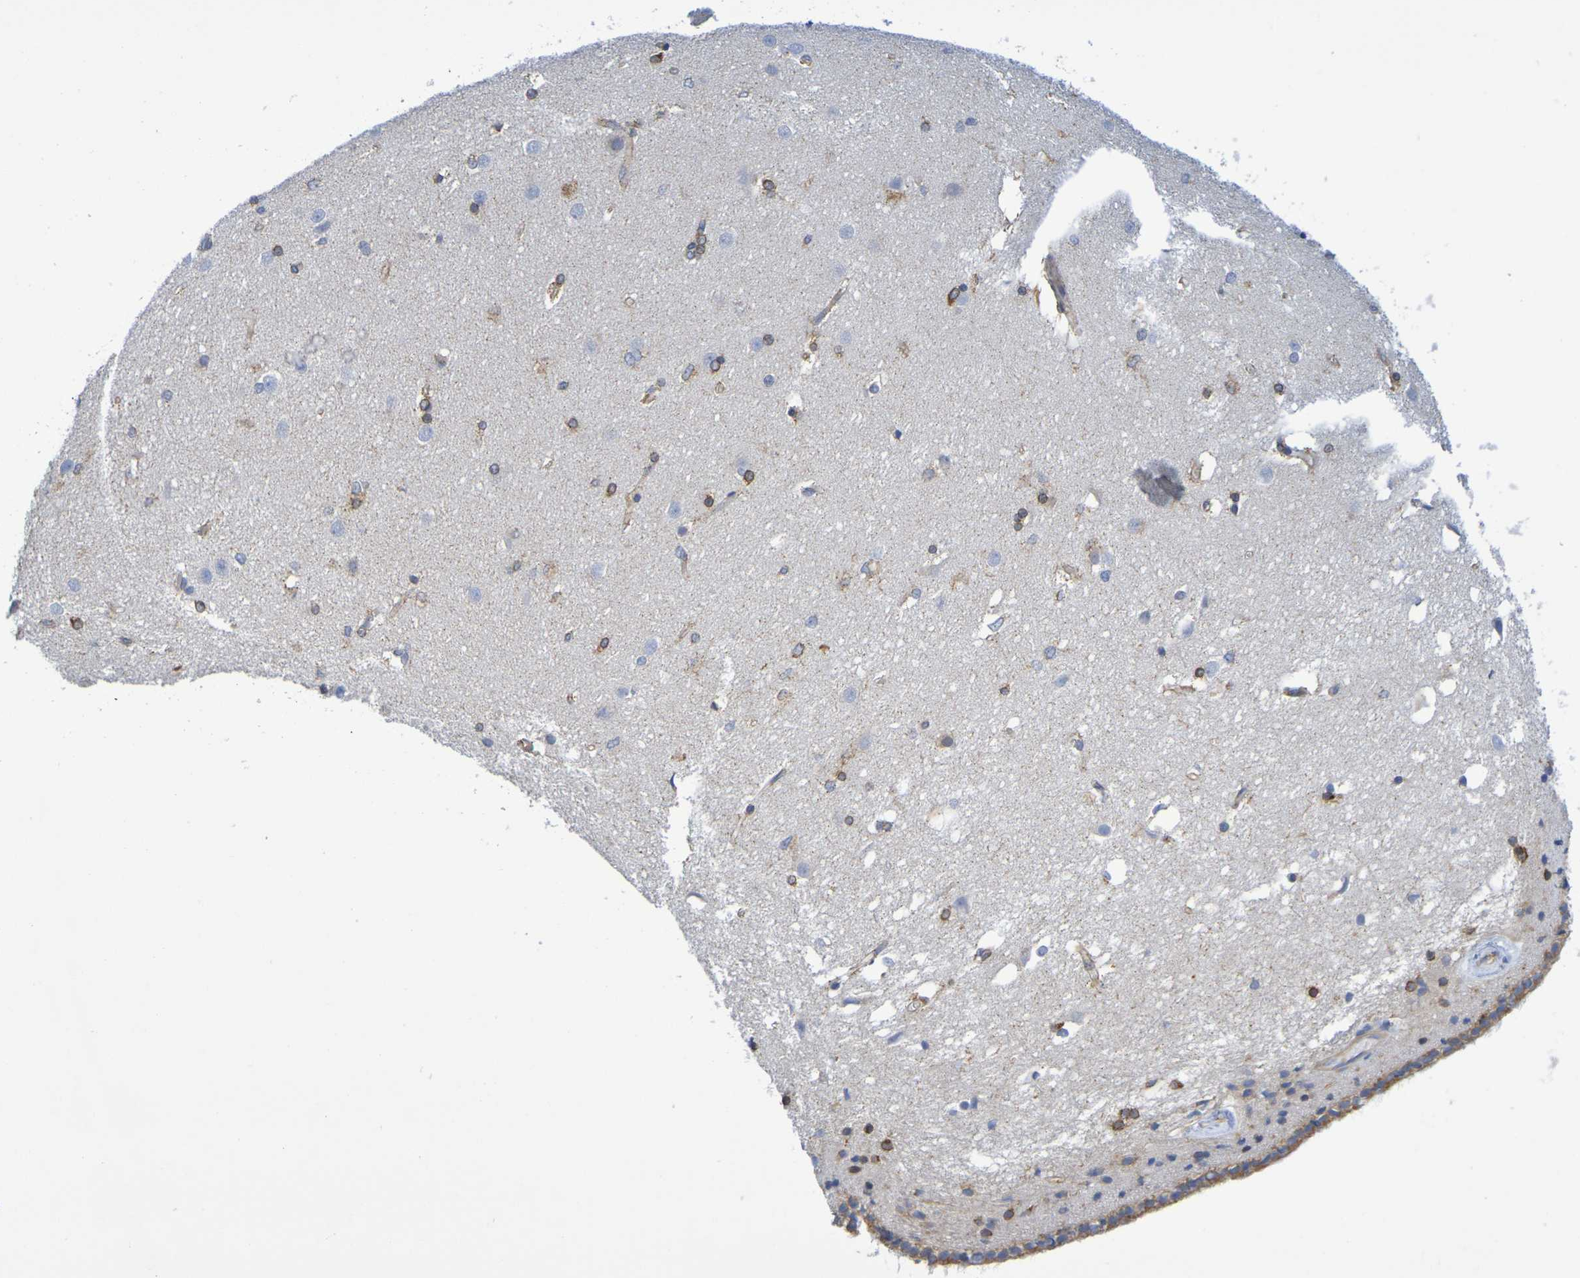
{"staining": {"intensity": "strong", "quantity": "25%-75%", "location": "cytoplasmic/membranous"}, "tissue": "caudate", "cell_type": "Glial cells", "image_type": "normal", "snomed": [{"axis": "morphology", "description": "Normal tissue, NOS"}, {"axis": "topography", "description": "Lateral ventricle wall"}], "caption": "IHC of unremarkable caudate demonstrates high levels of strong cytoplasmic/membranous positivity in approximately 25%-75% of glial cells. (brown staining indicates protein expression, while blue staining denotes nuclei).", "gene": "TMCC3", "patient": {"sex": "female", "age": 19}}